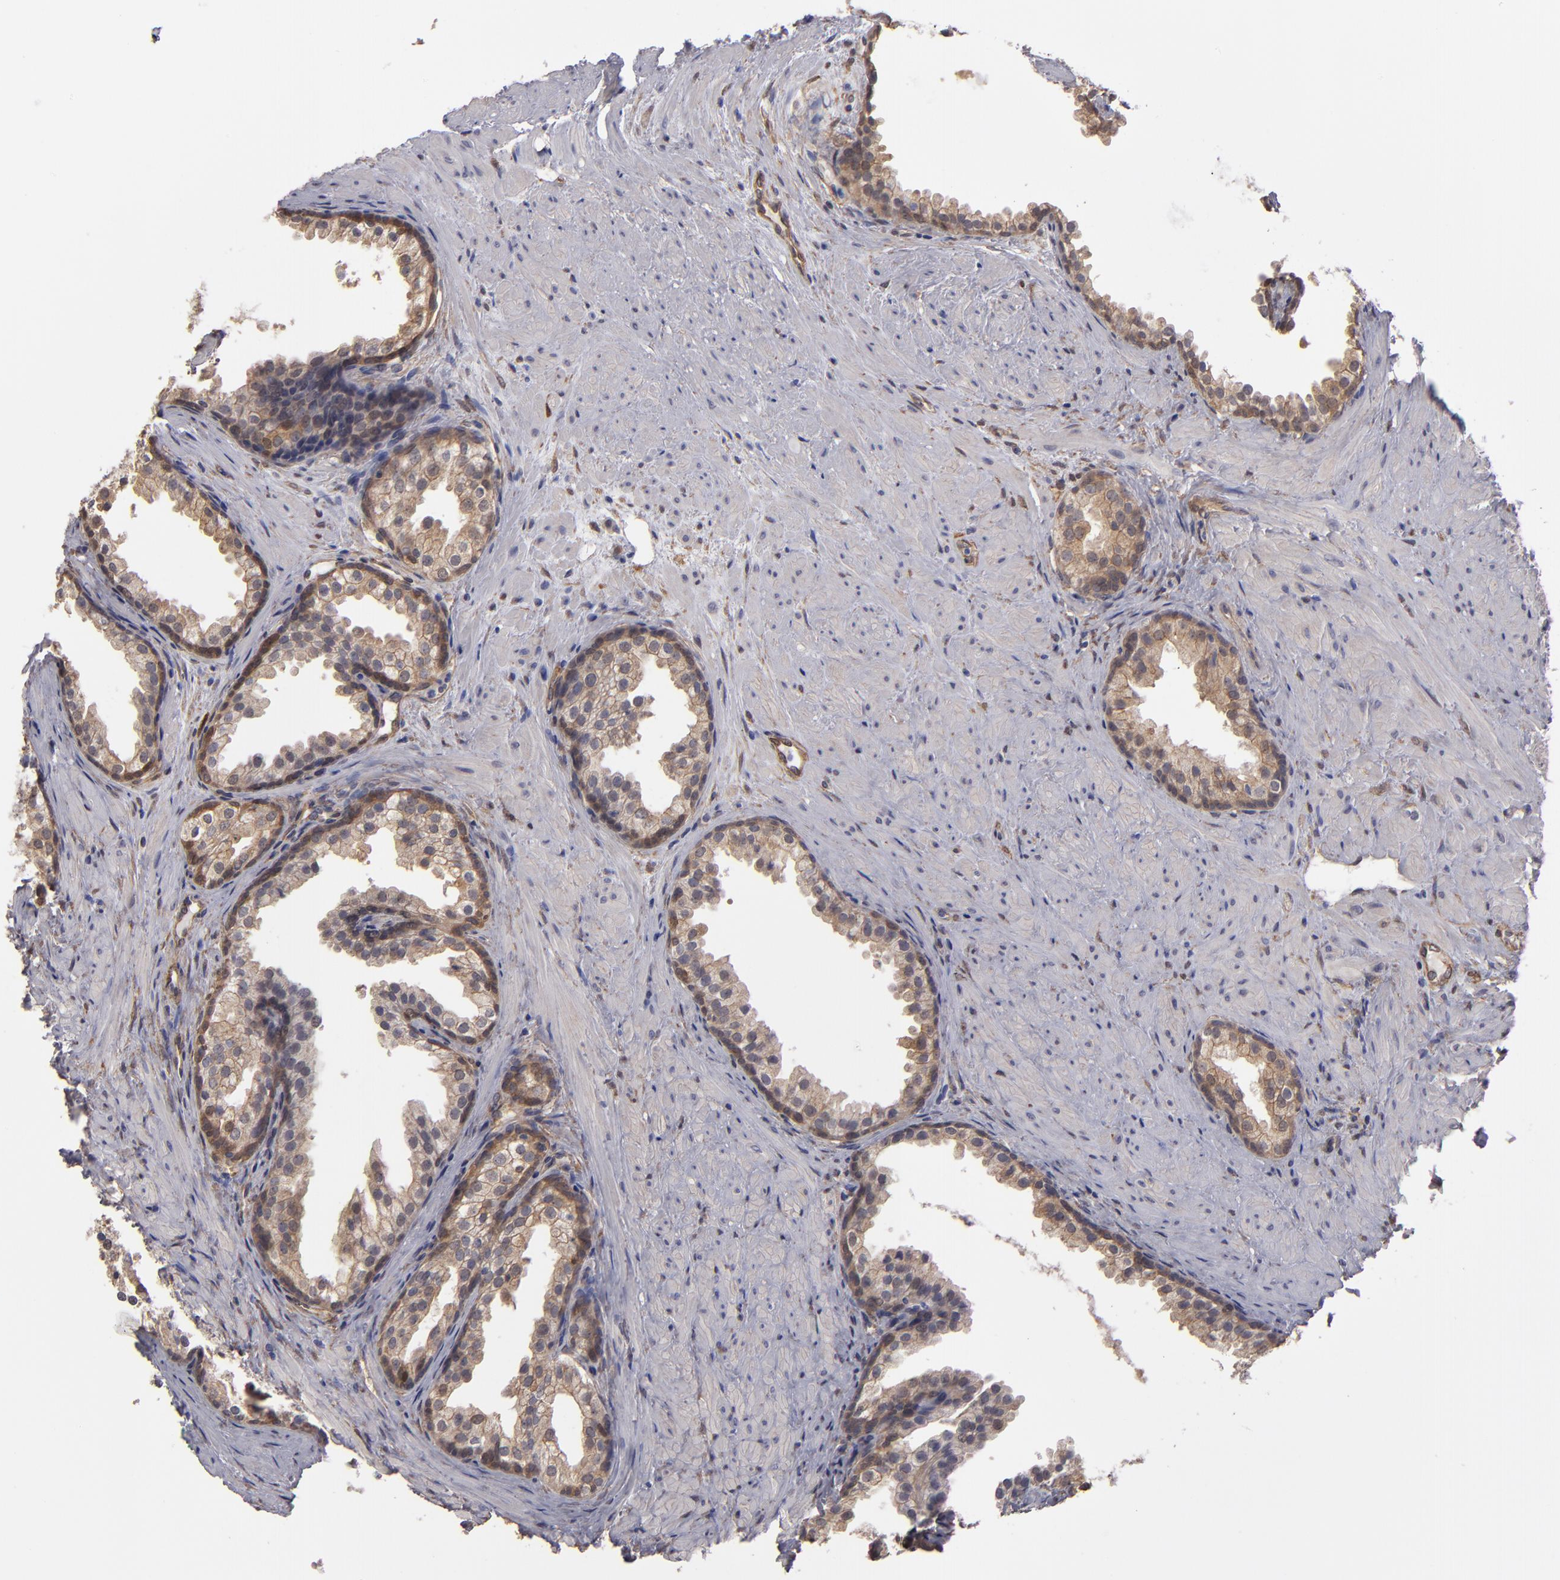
{"staining": {"intensity": "weak", "quantity": ">75%", "location": "cytoplasmic/membranous"}, "tissue": "prostate cancer", "cell_type": "Tumor cells", "image_type": "cancer", "snomed": [{"axis": "morphology", "description": "Adenocarcinoma, Medium grade"}, {"axis": "topography", "description": "Prostate"}], "caption": "A histopathology image of adenocarcinoma (medium-grade) (prostate) stained for a protein reveals weak cytoplasmic/membranous brown staining in tumor cells. Nuclei are stained in blue.", "gene": "NDRG2", "patient": {"sex": "male", "age": 70}}